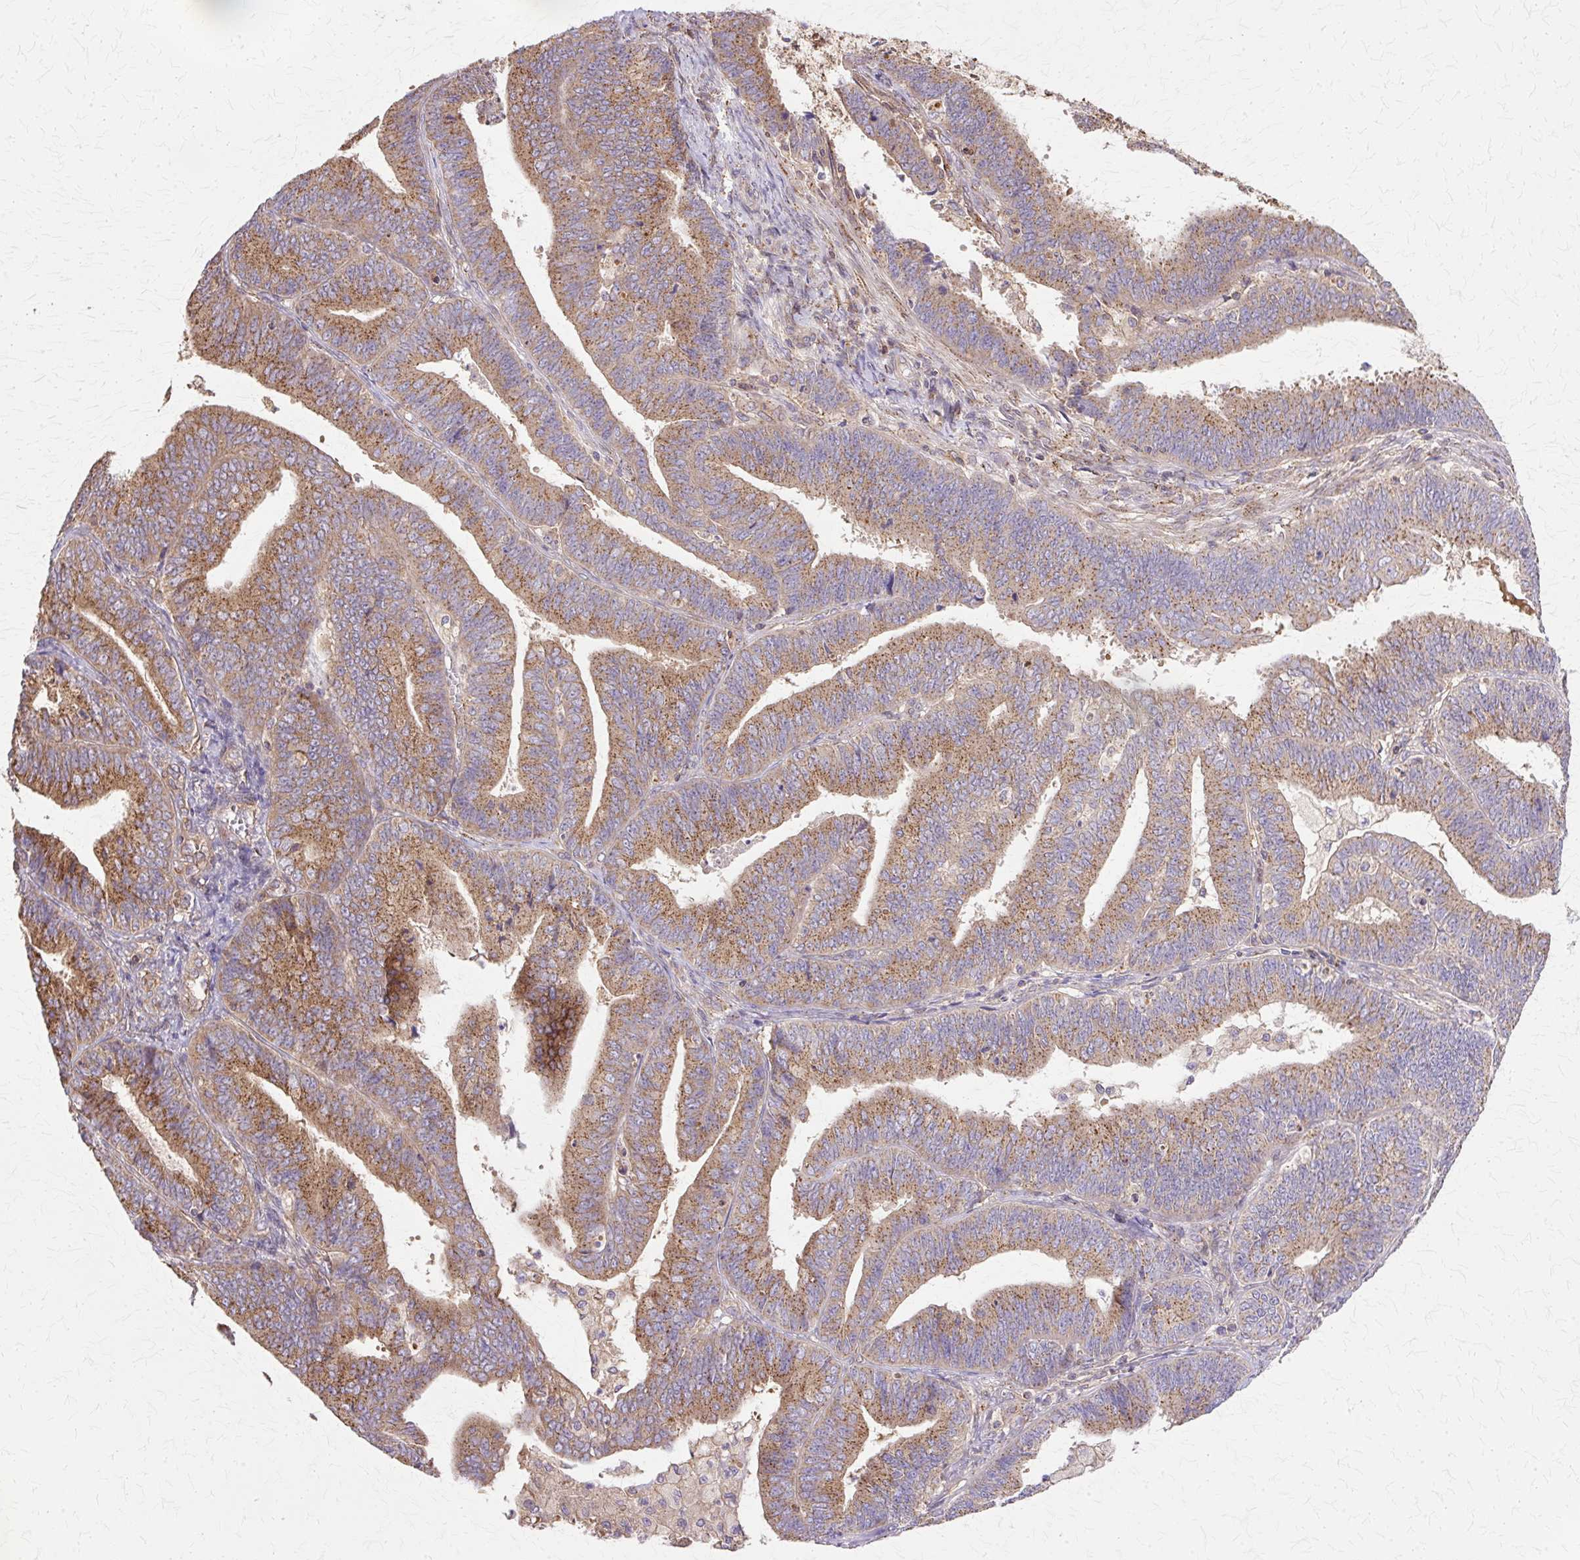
{"staining": {"intensity": "moderate", "quantity": ">75%", "location": "cytoplasmic/membranous"}, "tissue": "endometrial cancer", "cell_type": "Tumor cells", "image_type": "cancer", "snomed": [{"axis": "morphology", "description": "Adenocarcinoma, NOS"}, {"axis": "topography", "description": "Endometrium"}], "caption": "DAB (3,3'-diaminobenzidine) immunohistochemical staining of endometrial cancer (adenocarcinoma) shows moderate cytoplasmic/membranous protein positivity in about >75% of tumor cells.", "gene": "COPB1", "patient": {"sex": "female", "age": 73}}